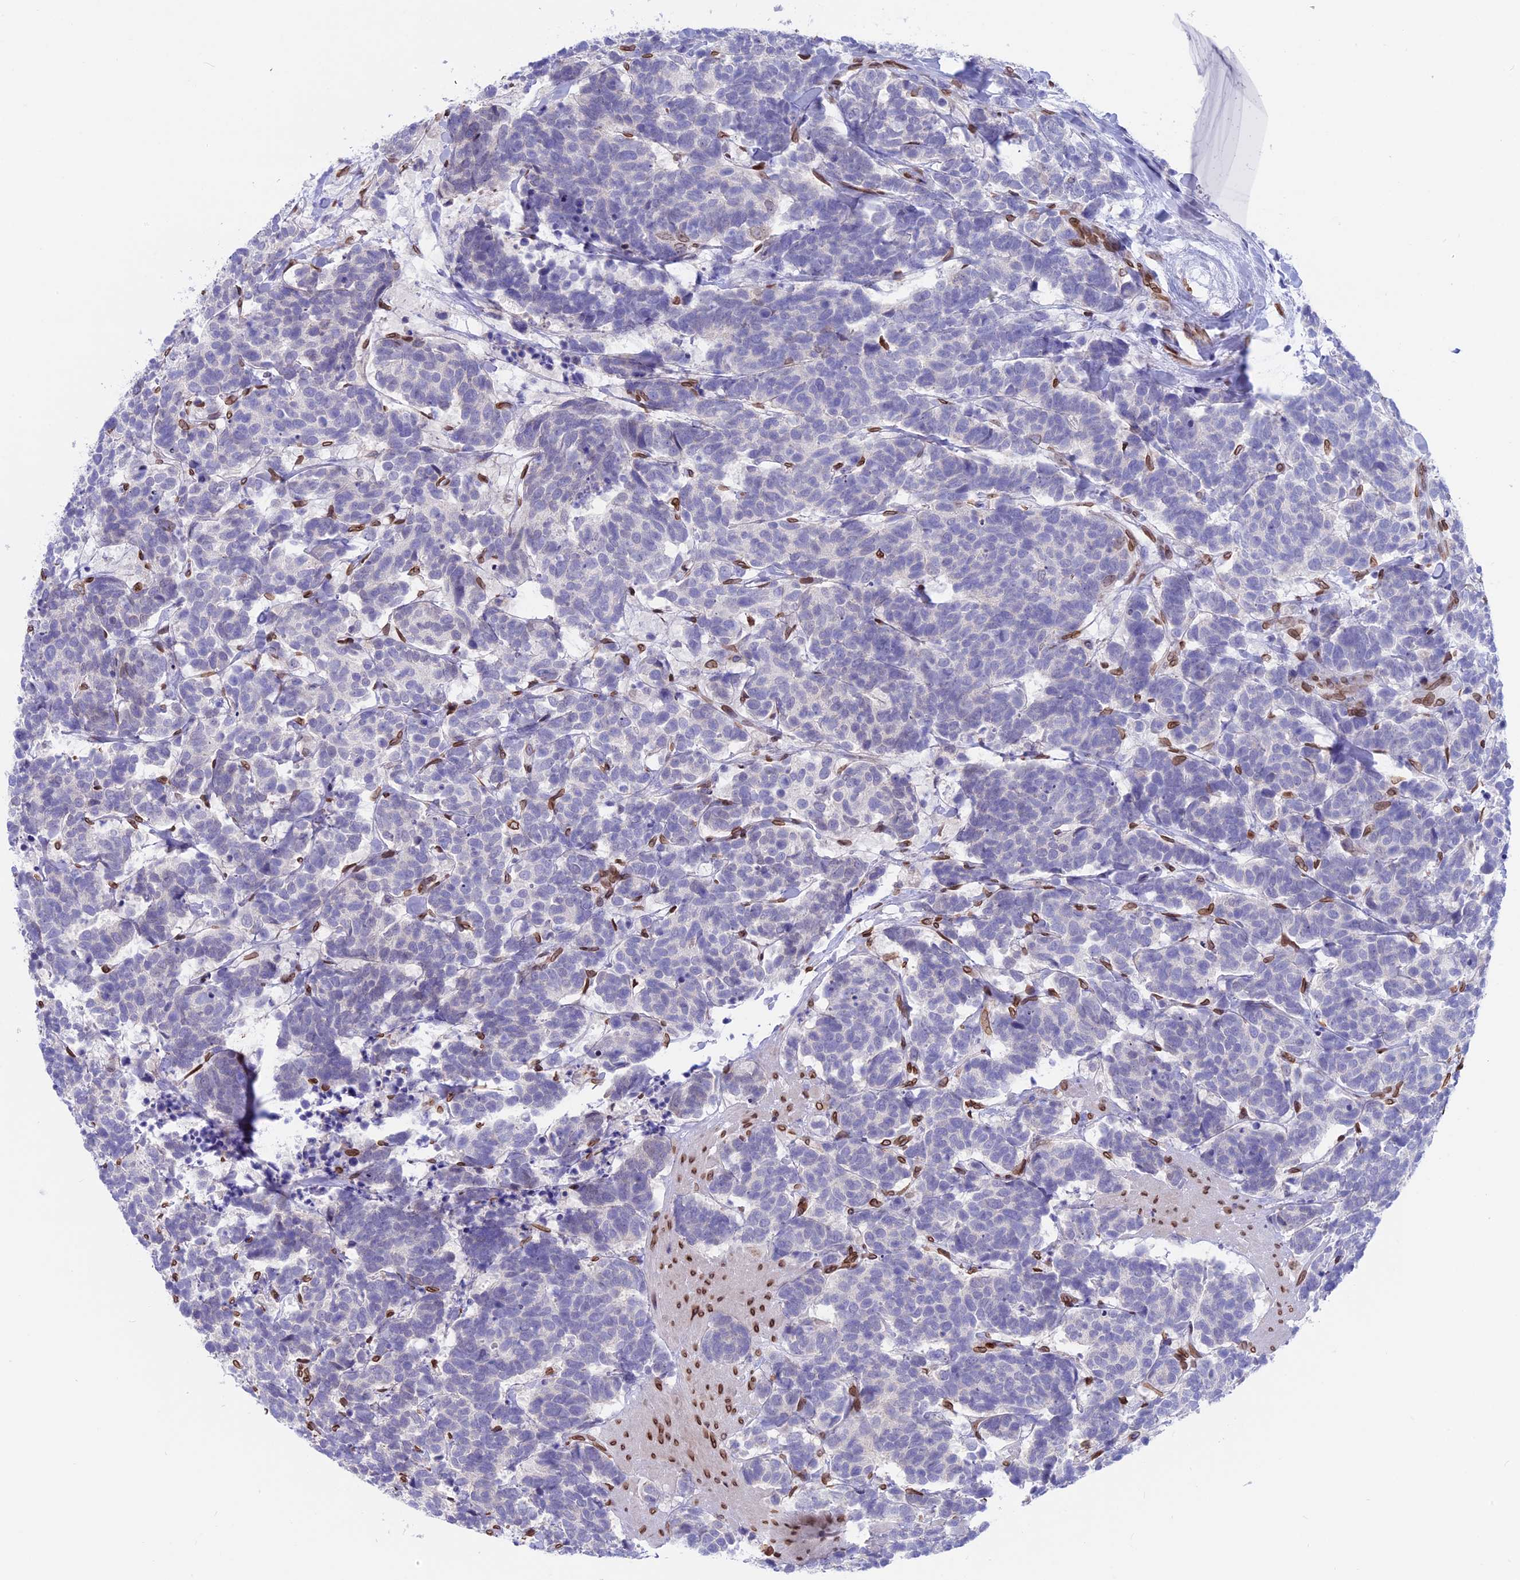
{"staining": {"intensity": "negative", "quantity": "none", "location": "none"}, "tissue": "carcinoid", "cell_type": "Tumor cells", "image_type": "cancer", "snomed": [{"axis": "morphology", "description": "Carcinoma, NOS"}, {"axis": "morphology", "description": "Carcinoid, malignant, NOS"}, {"axis": "topography", "description": "Urinary bladder"}], "caption": "Carcinoid stained for a protein using immunohistochemistry (IHC) exhibits no expression tumor cells.", "gene": "TMPRSS7", "patient": {"sex": "male", "age": 57}}